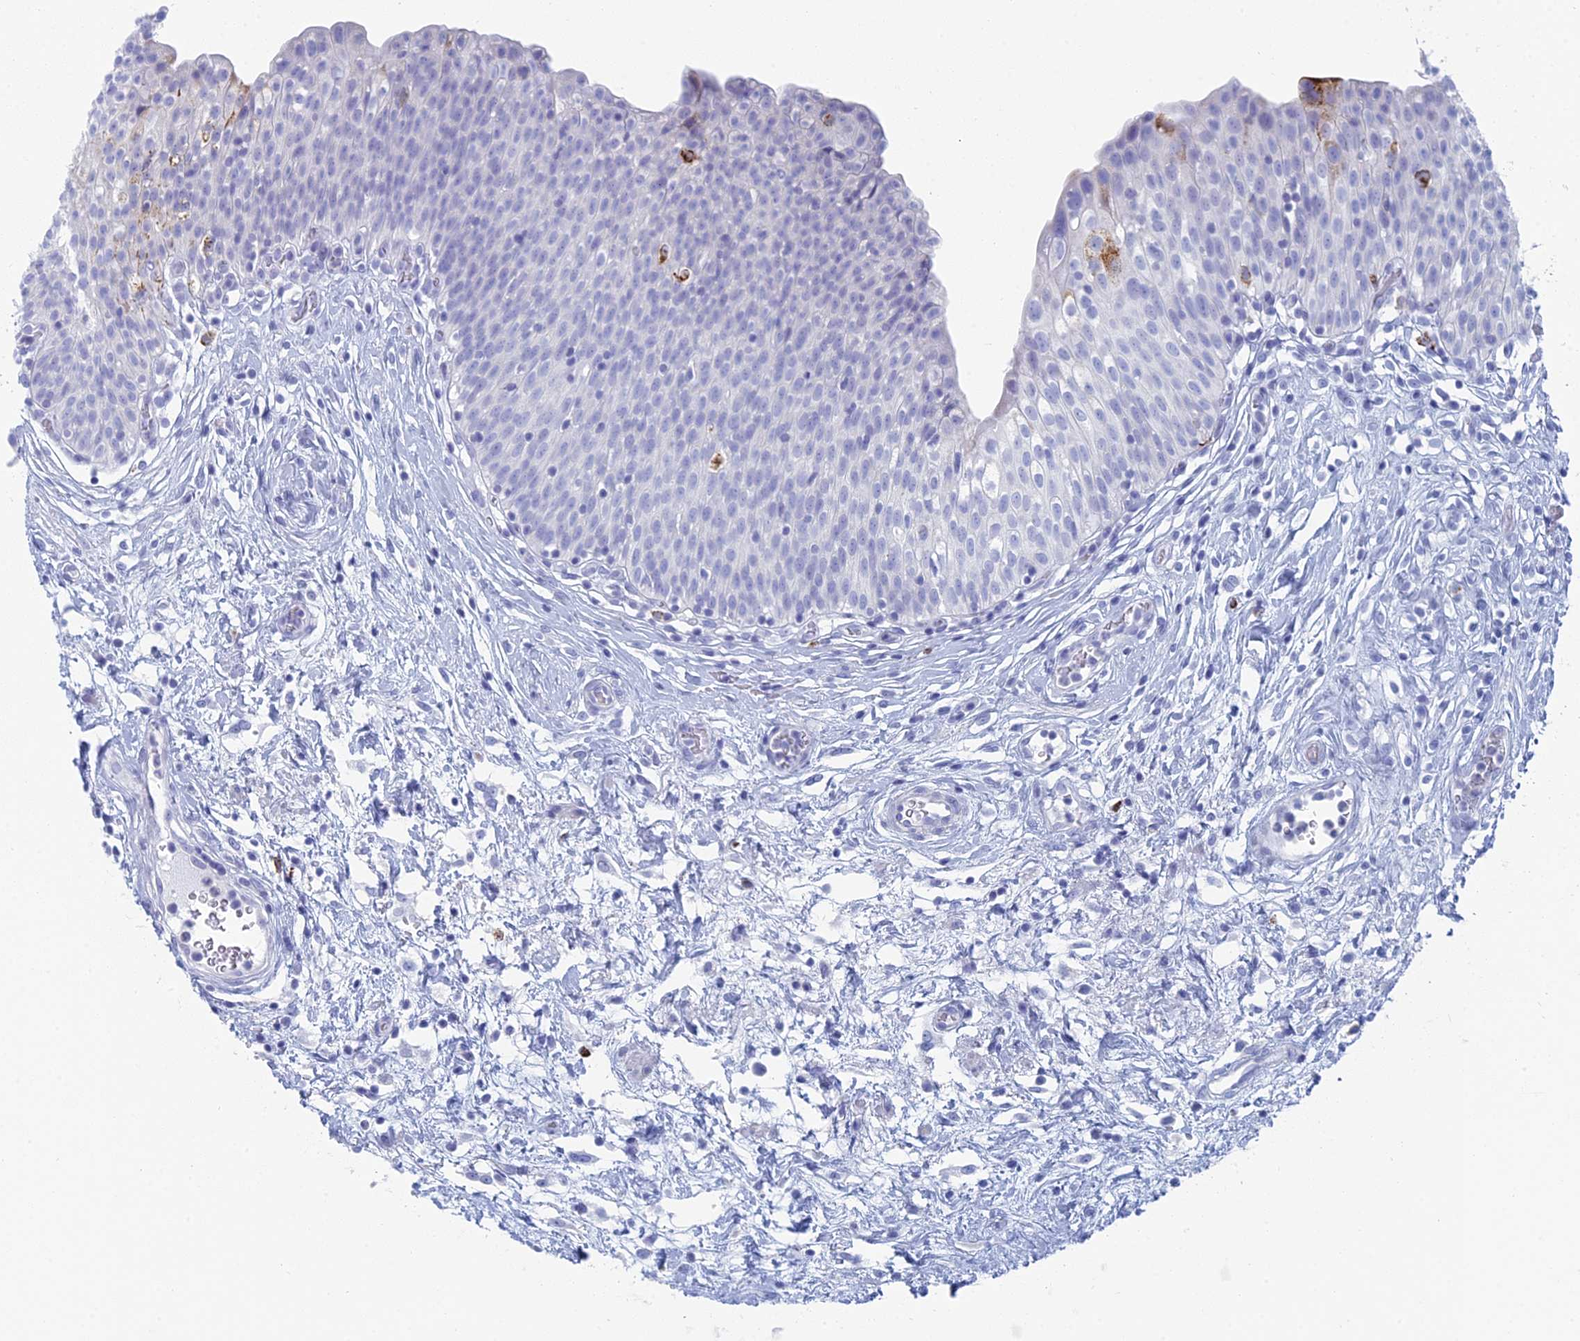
{"staining": {"intensity": "negative", "quantity": "none", "location": "none"}, "tissue": "urinary bladder", "cell_type": "Urothelial cells", "image_type": "normal", "snomed": [{"axis": "morphology", "description": "Normal tissue, NOS"}, {"axis": "topography", "description": "Urinary bladder"}], "caption": "Urinary bladder stained for a protein using IHC demonstrates no expression urothelial cells.", "gene": "ALMS1", "patient": {"sex": "male", "age": 55}}